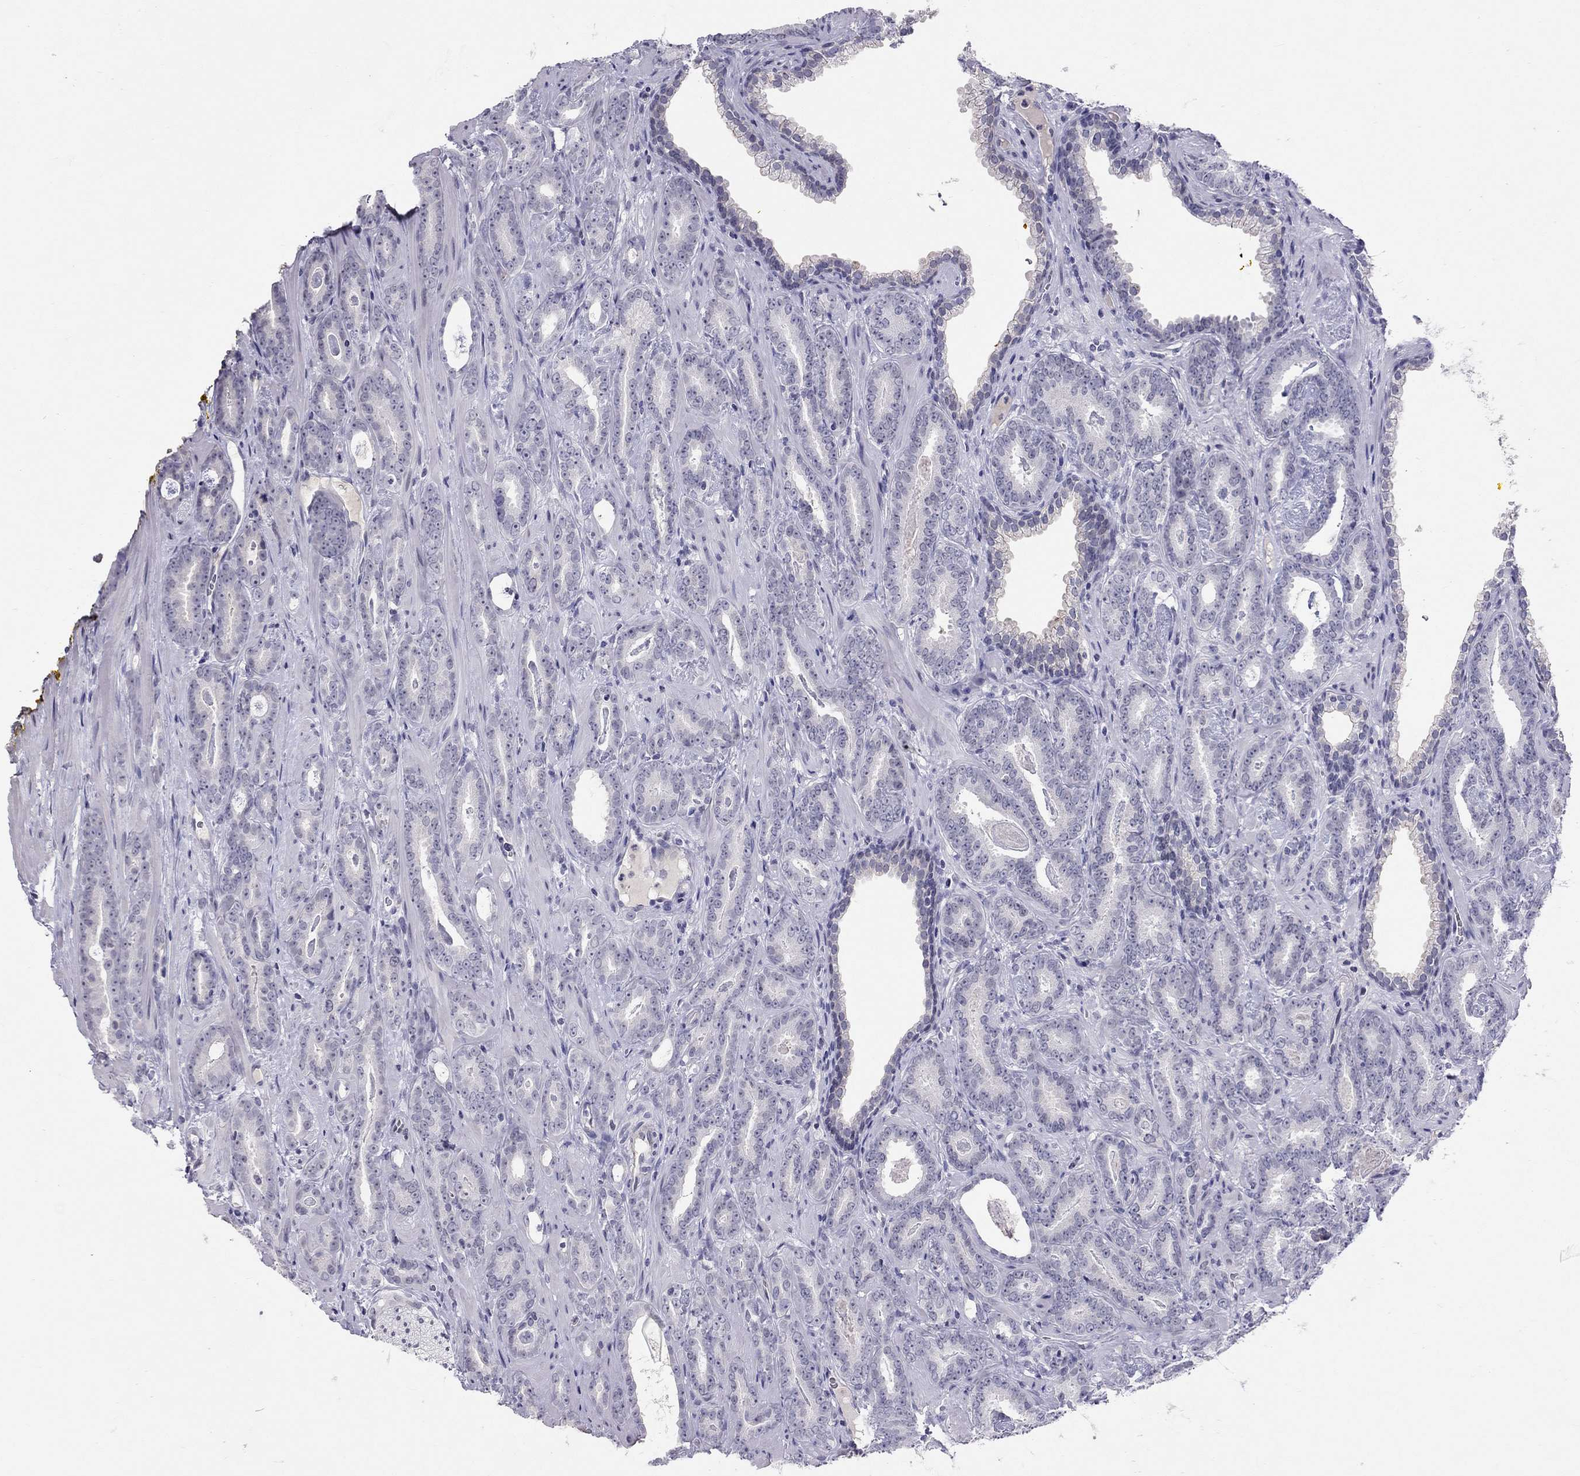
{"staining": {"intensity": "negative", "quantity": "none", "location": "none"}, "tissue": "prostate cancer", "cell_type": "Tumor cells", "image_type": "cancer", "snomed": [{"axis": "morphology", "description": "Adenocarcinoma, Medium grade"}, {"axis": "topography", "description": "Prostate and seminal vesicle, NOS"}, {"axis": "topography", "description": "Prostate"}], "caption": "DAB (3,3'-diaminobenzidine) immunohistochemical staining of prostate cancer reveals no significant expression in tumor cells. The staining is performed using DAB brown chromogen with nuclei counter-stained in using hematoxylin.", "gene": "JHY", "patient": {"sex": "male", "age": 54}}